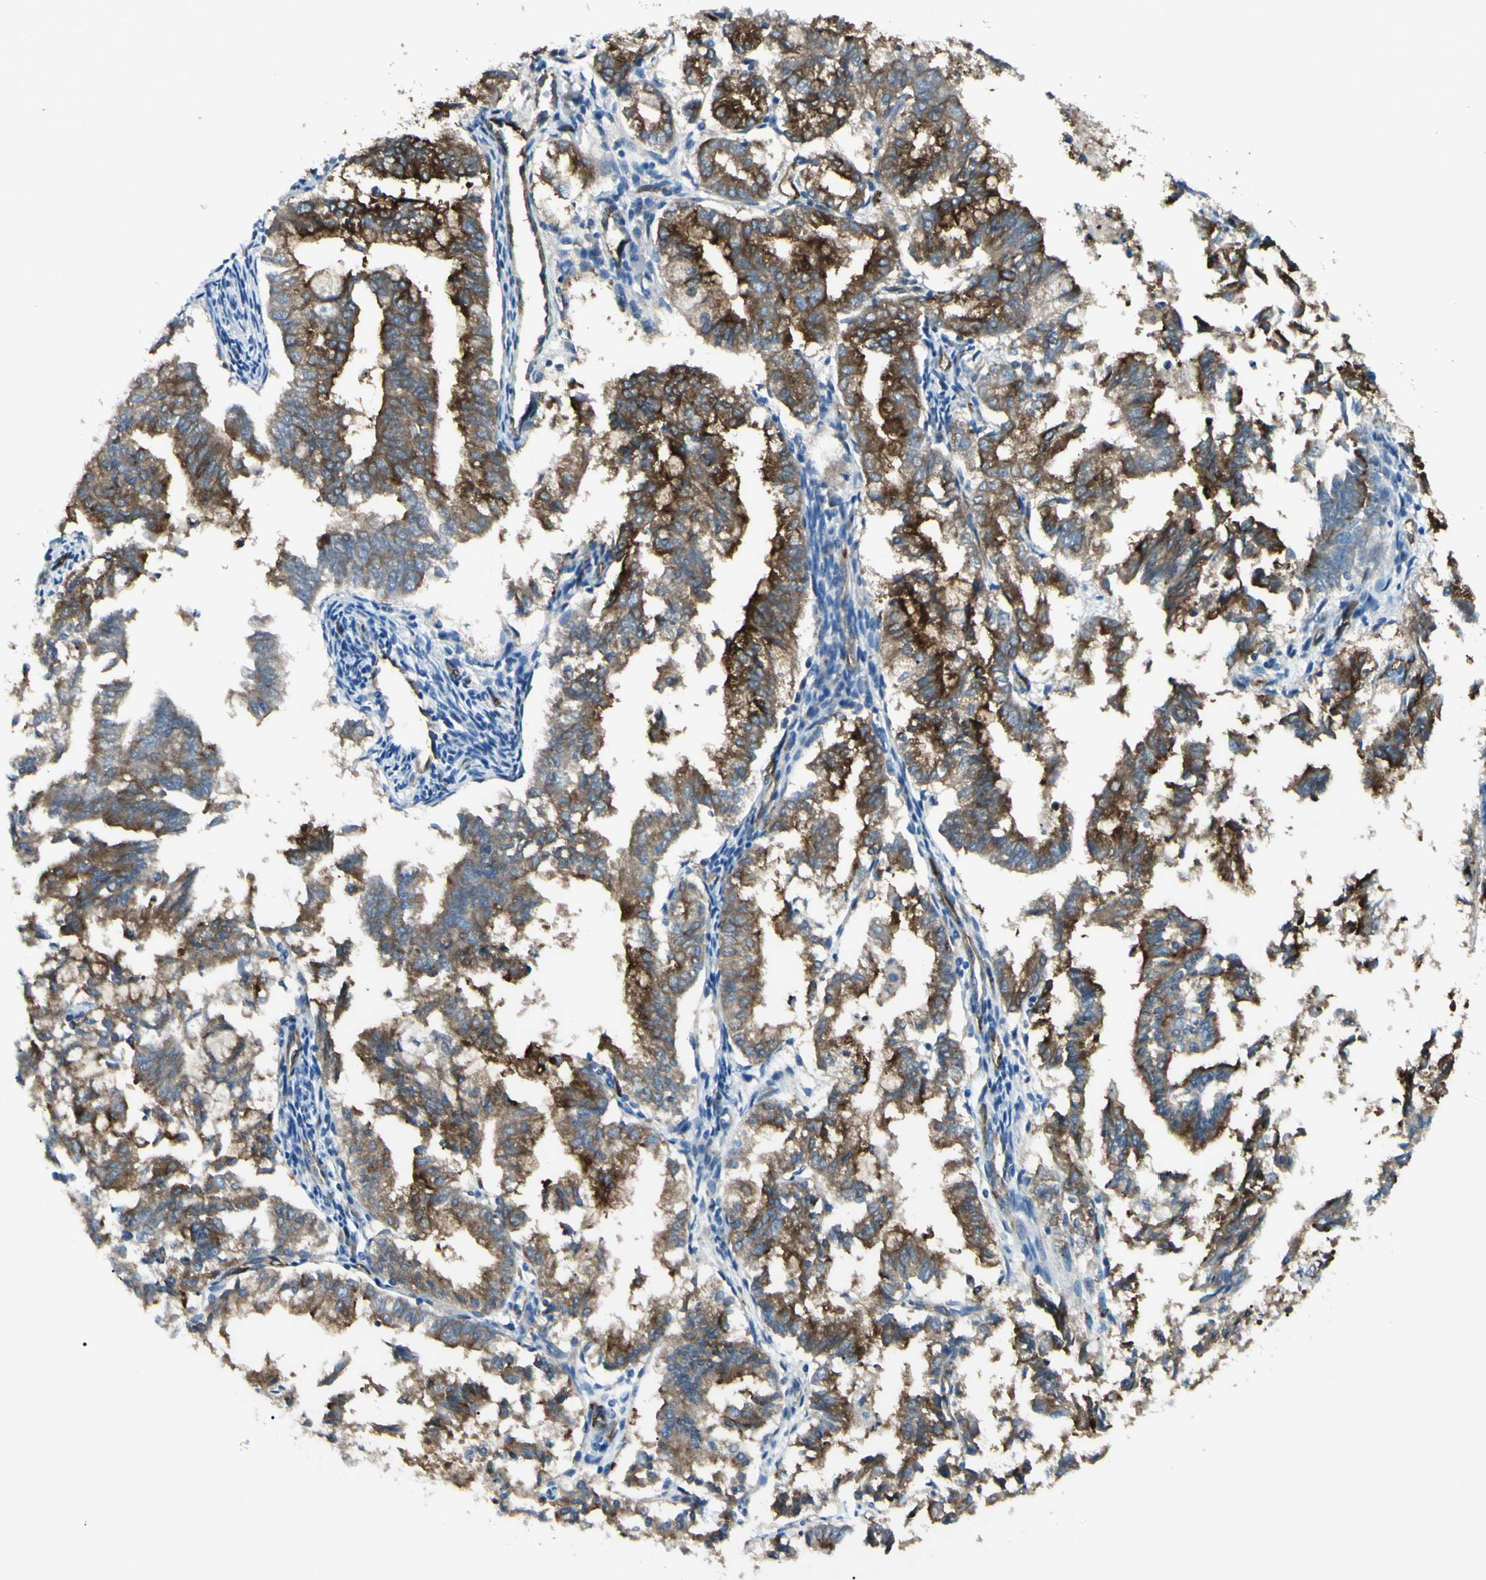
{"staining": {"intensity": "strong", "quantity": "<25%", "location": "cytoplasmic/membranous"}, "tissue": "endometrial cancer", "cell_type": "Tumor cells", "image_type": "cancer", "snomed": [{"axis": "morphology", "description": "Necrosis, NOS"}, {"axis": "morphology", "description": "Adenocarcinoma, NOS"}, {"axis": "topography", "description": "Endometrium"}], "caption": "Immunohistochemistry (DAB (3,3'-diaminobenzidine)) staining of human endometrial adenocarcinoma exhibits strong cytoplasmic/membranous protein expression in approximately <25% of tumor cells.", "gene": "FOLH1", "patient": {"sex": "female", "age": 79}}